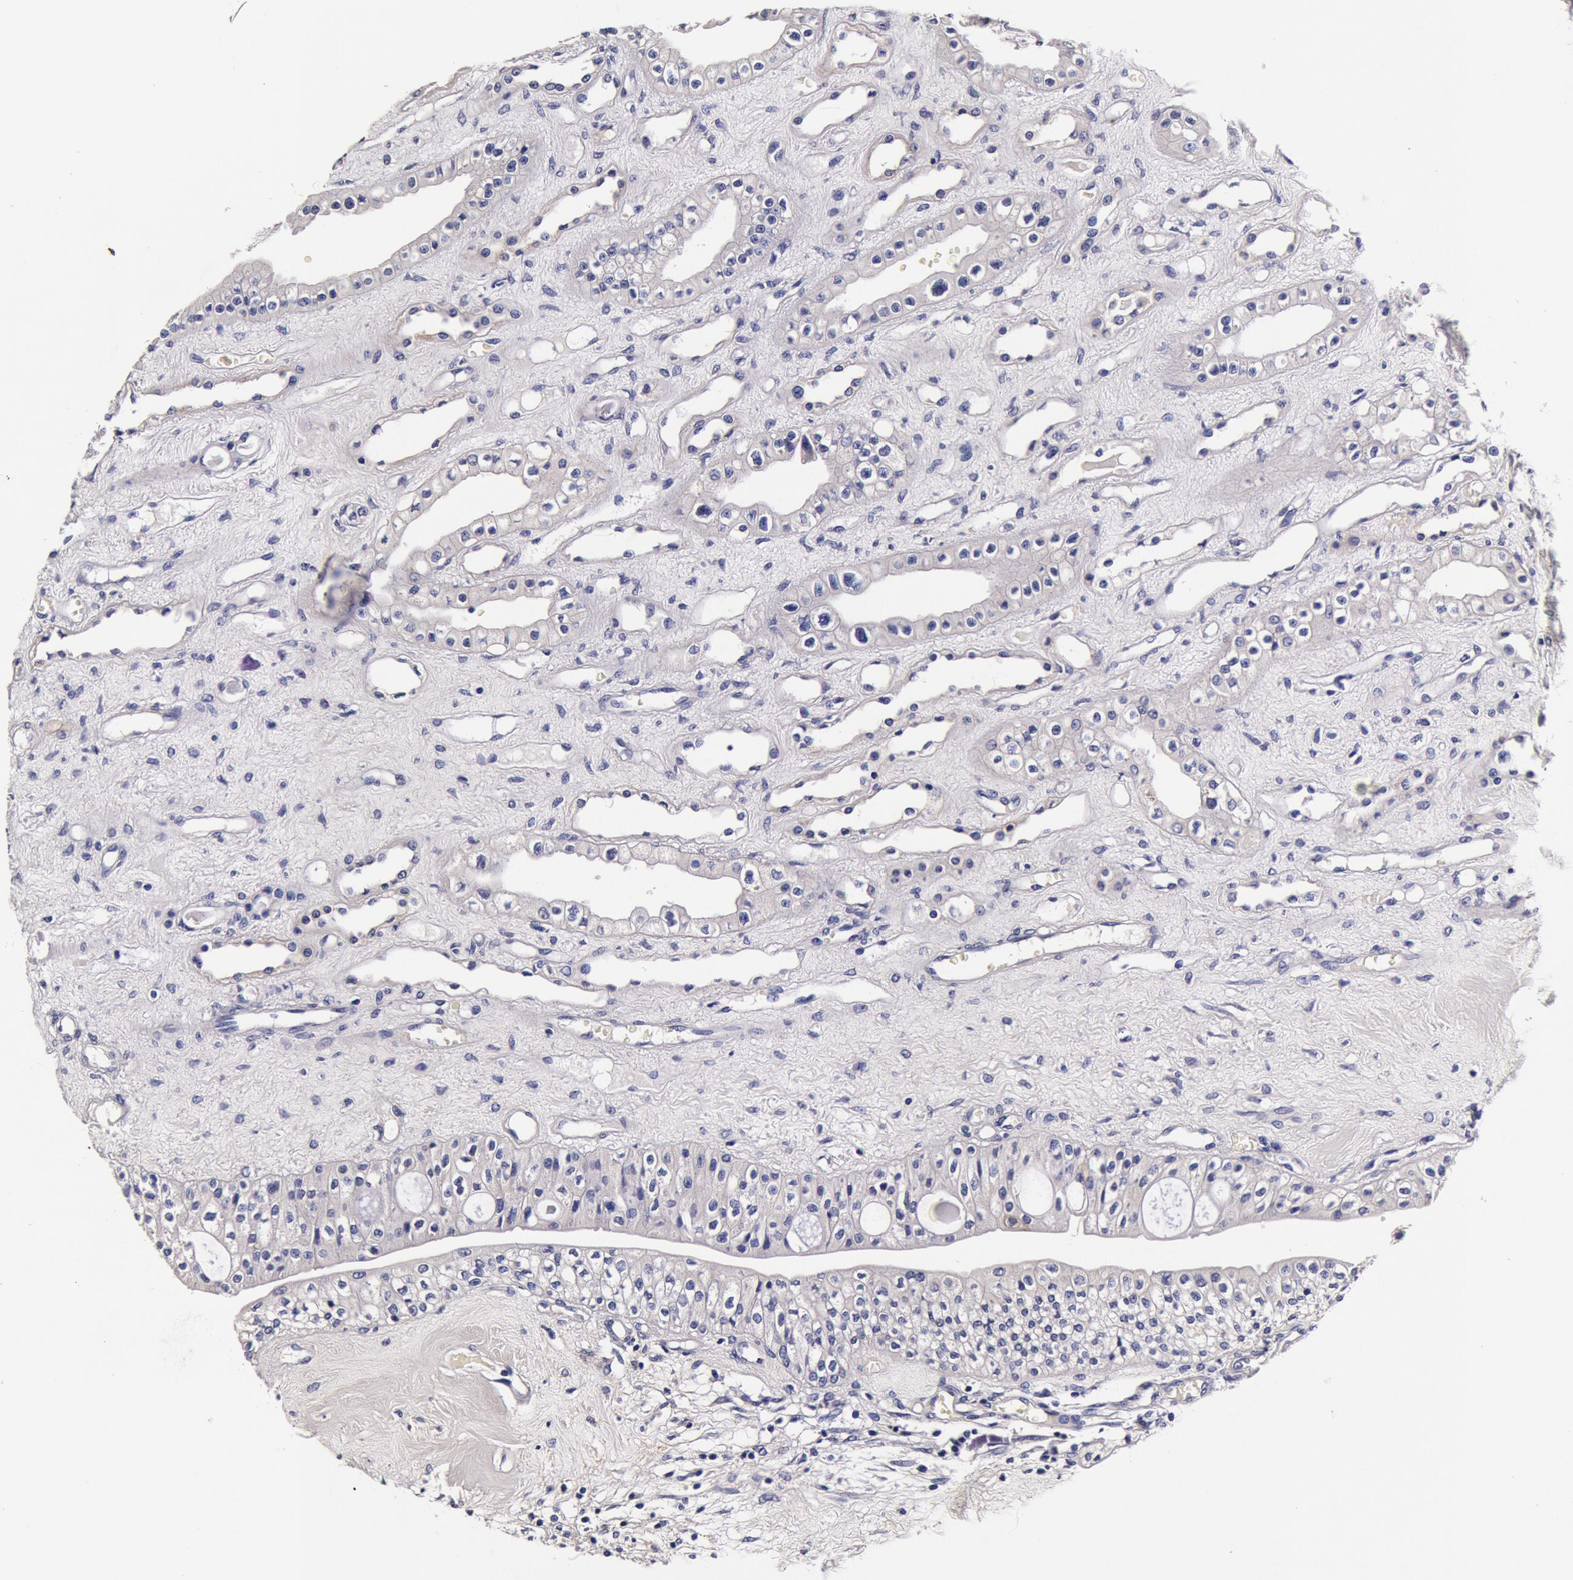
{"staining": {"intensity": "moderate", "quantity": "<25%", "location": "cytoplasmic/membranous"}, "tissue": "urinary bladder", "cell_type": "Urothelial cells", "image_type": "normal", "snomed": [{"axis": "morphology", "description": "Normal tissue, NOS"}, {"axis": "topography", "description": "Kidney"}, {"axis": "topography", "description": "Urinary bladder"}], "caption": "A brown stain highlights moderate cytoplasmic/membranous expression of a protein in urothelial cells of normal urinary bladder.", "gene": "CCDC22", "patient": {"sex": "male", "age": 67}}